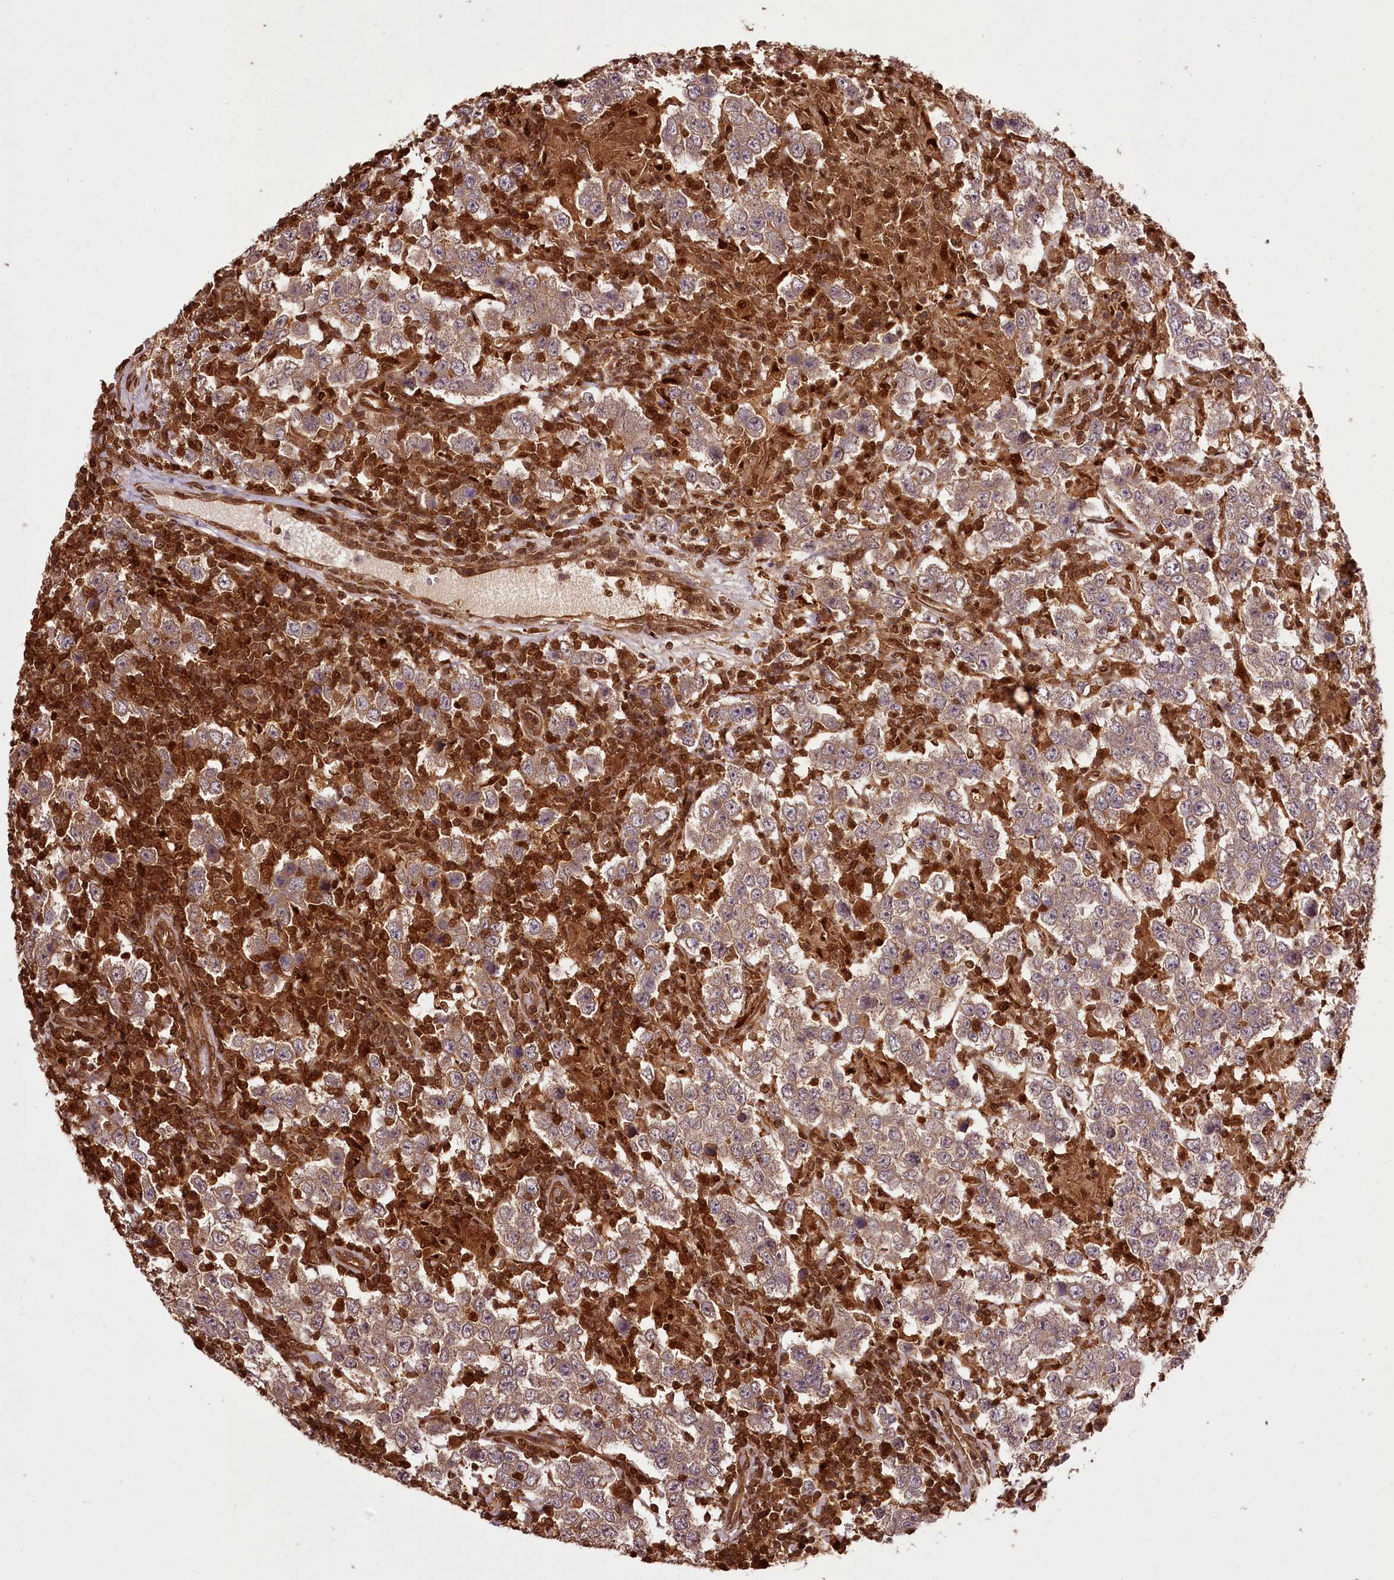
{"staining": {"intensity": "weak", "quantity": "25%-75%", "location": "cytoplasmic/membranous"}, "tissue": "testis cancer", "cell_type": "Tumor cells", "image_type": "cancer", "snomed": [{"axis": "morphology", "description": "Normal tissue, NOS"}, {"axis": "morphology", "description": "Urothelial carcinoma, High grade"}, {"axis": "morphology", "description": "Seminoma, NOS"}, {"axis": "morphology", "description": "Carcinoma, Embryonal, NOS"}, {"axis": "topography", "description": "Urinary bladder"}, {"axis": "topography", "description": "Testis"}], "caption": "The immunohistochemical stain labels weak cytoplasmic/membranous expression in tumor cells of embryonal carcinoma (testis) tissue. (DAB = brown stain, brightfield microscopy at high magnification).", "gene": "NPRL2", "patient": {"sex": "male", "age": 41}}